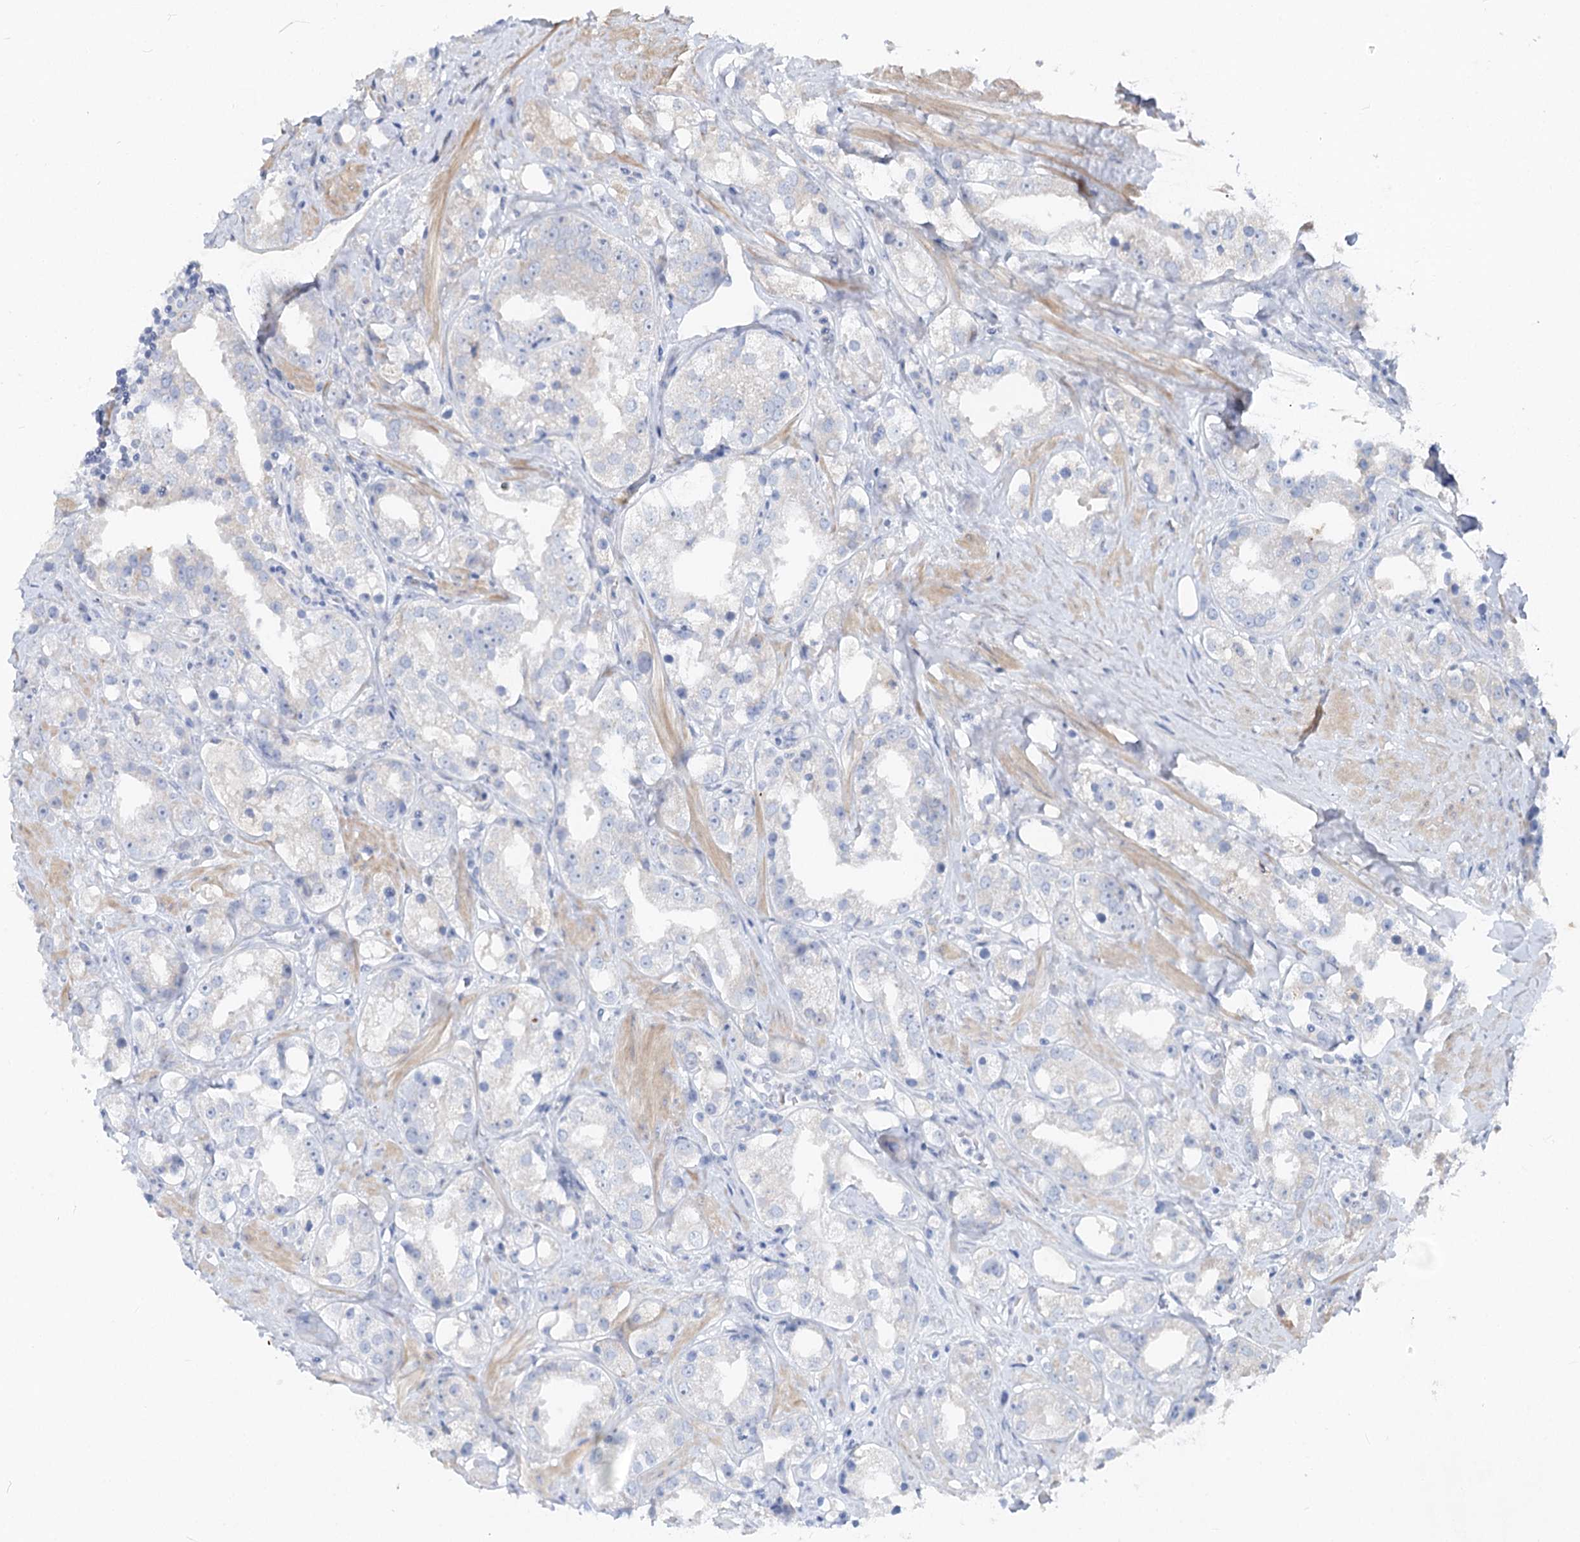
{"staining": {"intensity": "negative", "quantity": "none", "location": "none"}, "tissue": "prostate cancer", "cell_type": "Tumor cells", "image_type": "cancer", "snomed": [{"axis": "morphology", "description": "Adenocarcinoma, NOS"}, {"axis": "topography", "description": "Prostate"}], "caption": "This is an IHC photomicrograph of human adenocarcinoma (prostate). There is no expression in tumor cells.", "gene": "FGF19", "patient": {"sex": "male", "age": 79}}